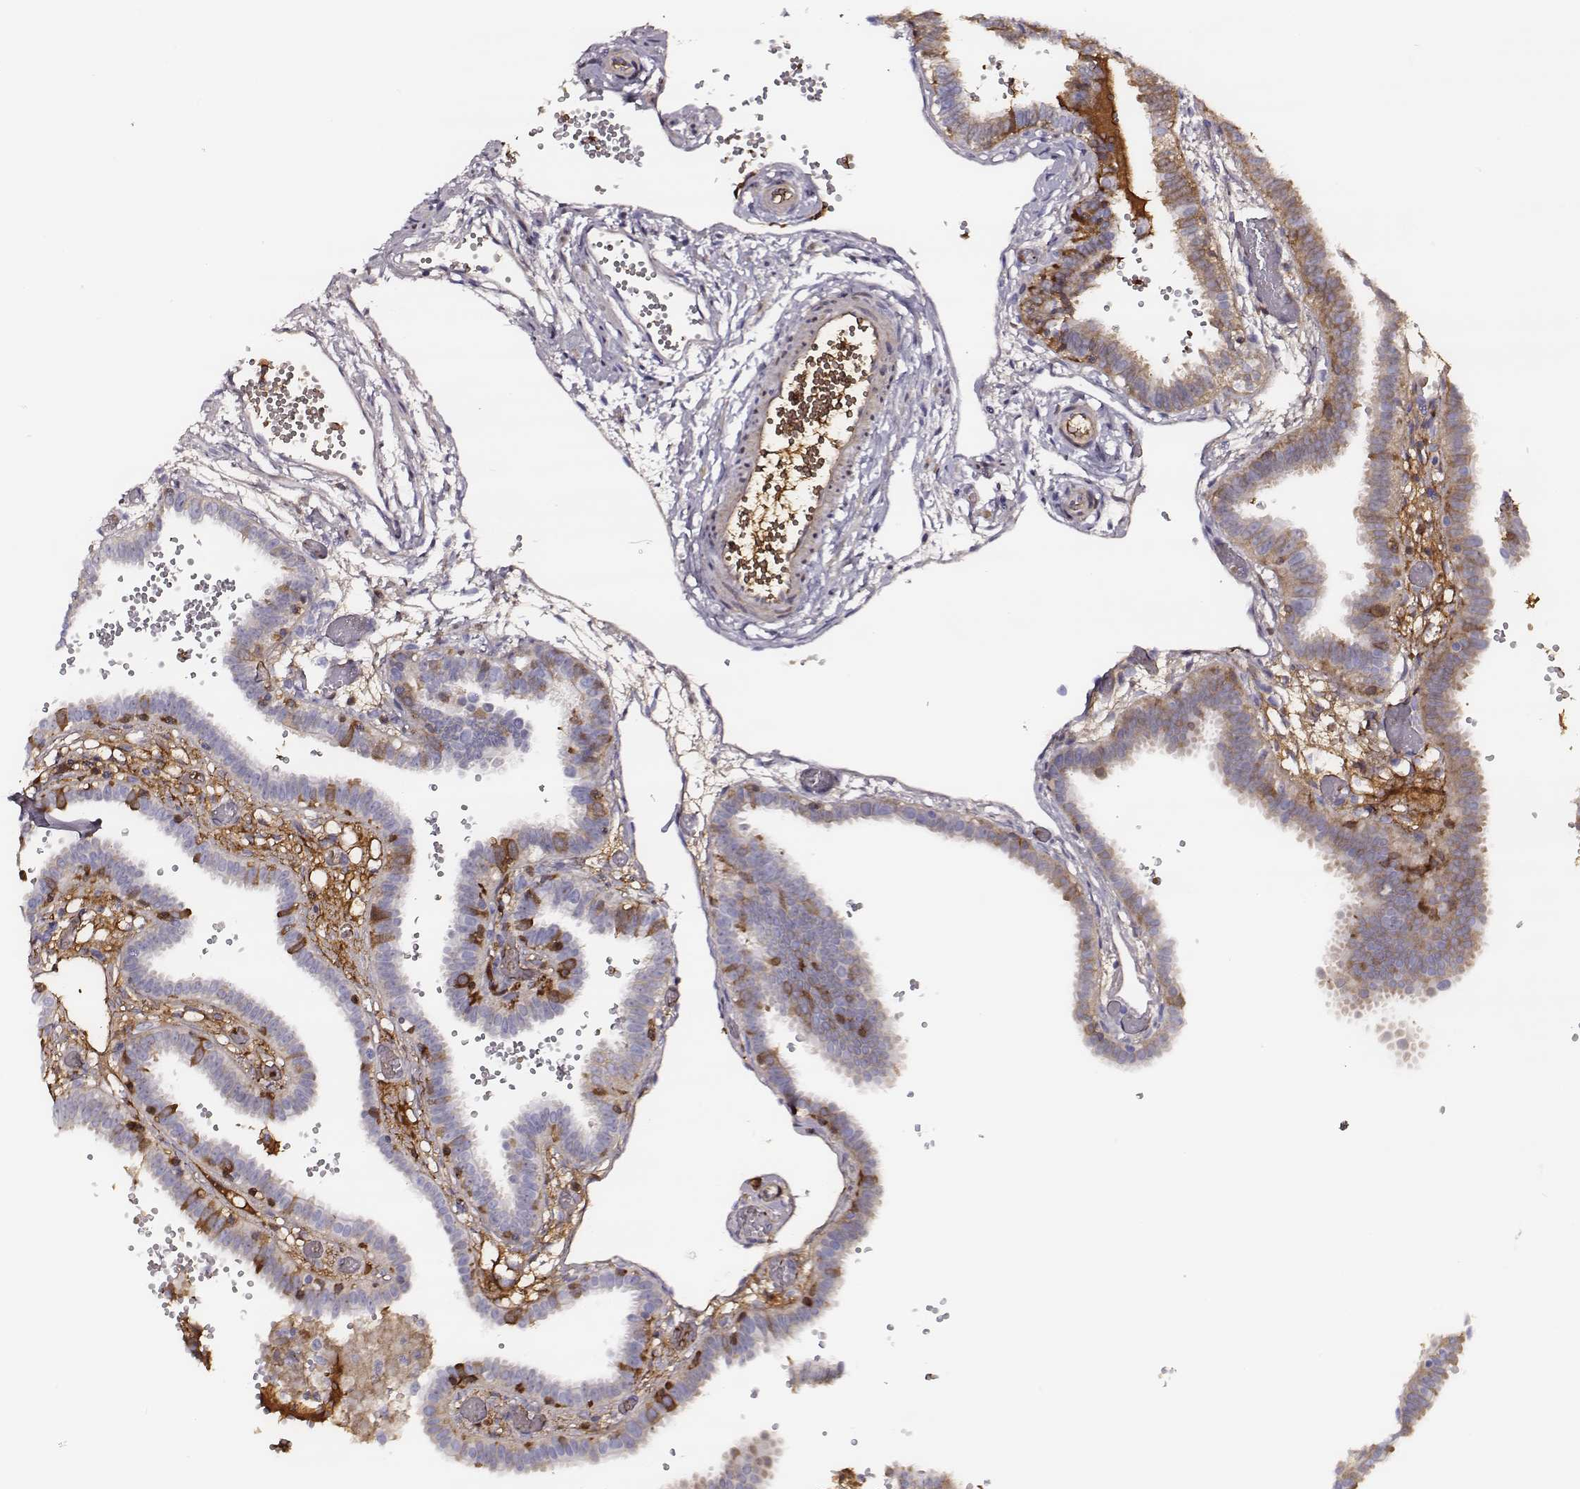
{"staining": {"intensity": "moderate", "quantity": "<25%", "location": "cytoplasmic/membranous"}, "tissue": "fallopian tube", "cell_type": "Glandular cells", "image_type": "normal", "snomed": [{"axis": "morphology", "description": "Normal tissue, NOS"}, {"axis": "topography", "description": "Fallopian tube"}], "caption": "An image of fallopian tube stained for a protein reveals moderate cytoplasmic/membranous brown staining in glandular cells.", "gene": "TF", "patient": {"sex": "female", "age": 37}}